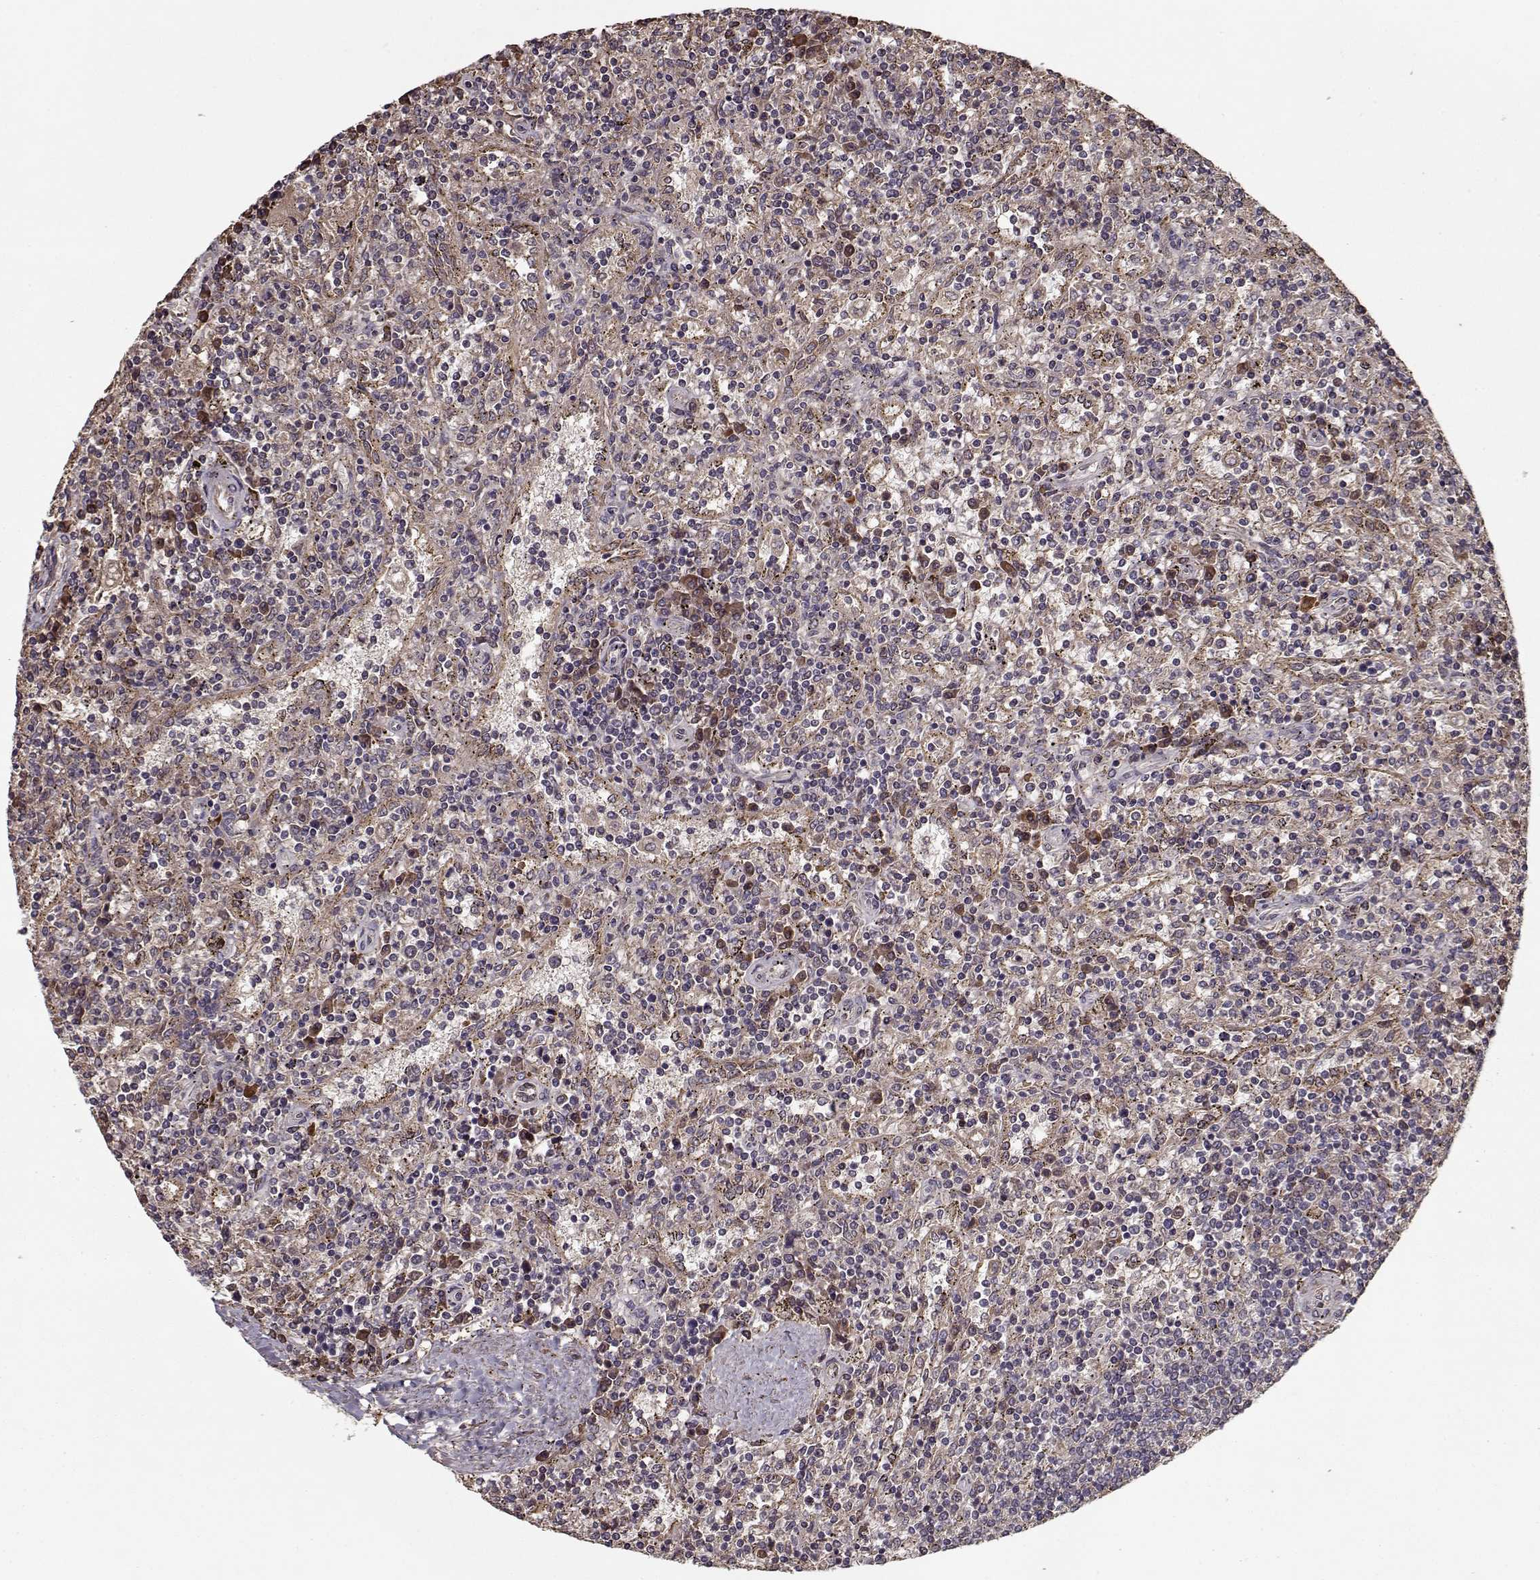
{"staining": {"intensity": "negative", "quantity": "none", "location": "none"}, "tissue": "lymphoma", "cell_type": "Tumor cells", "image_type": "cancer", "snomed": [{"axis": "morphology", "description": "Malignant lymphoma, non-Hodgkin's type, Low grade"}, {"axis": "topography", "description": "Spleen"}], "caption": "Immunohistochemistry (IHC) of human malignant lymphoma, non-Hodgkin's type (low-grade) reveals no staining in tumor cells. (Immunohistochemistry, brightfield microscopy, high magnification).", "gene": "IMMP1L", "patient": {"sex": "male", "age": 62}}